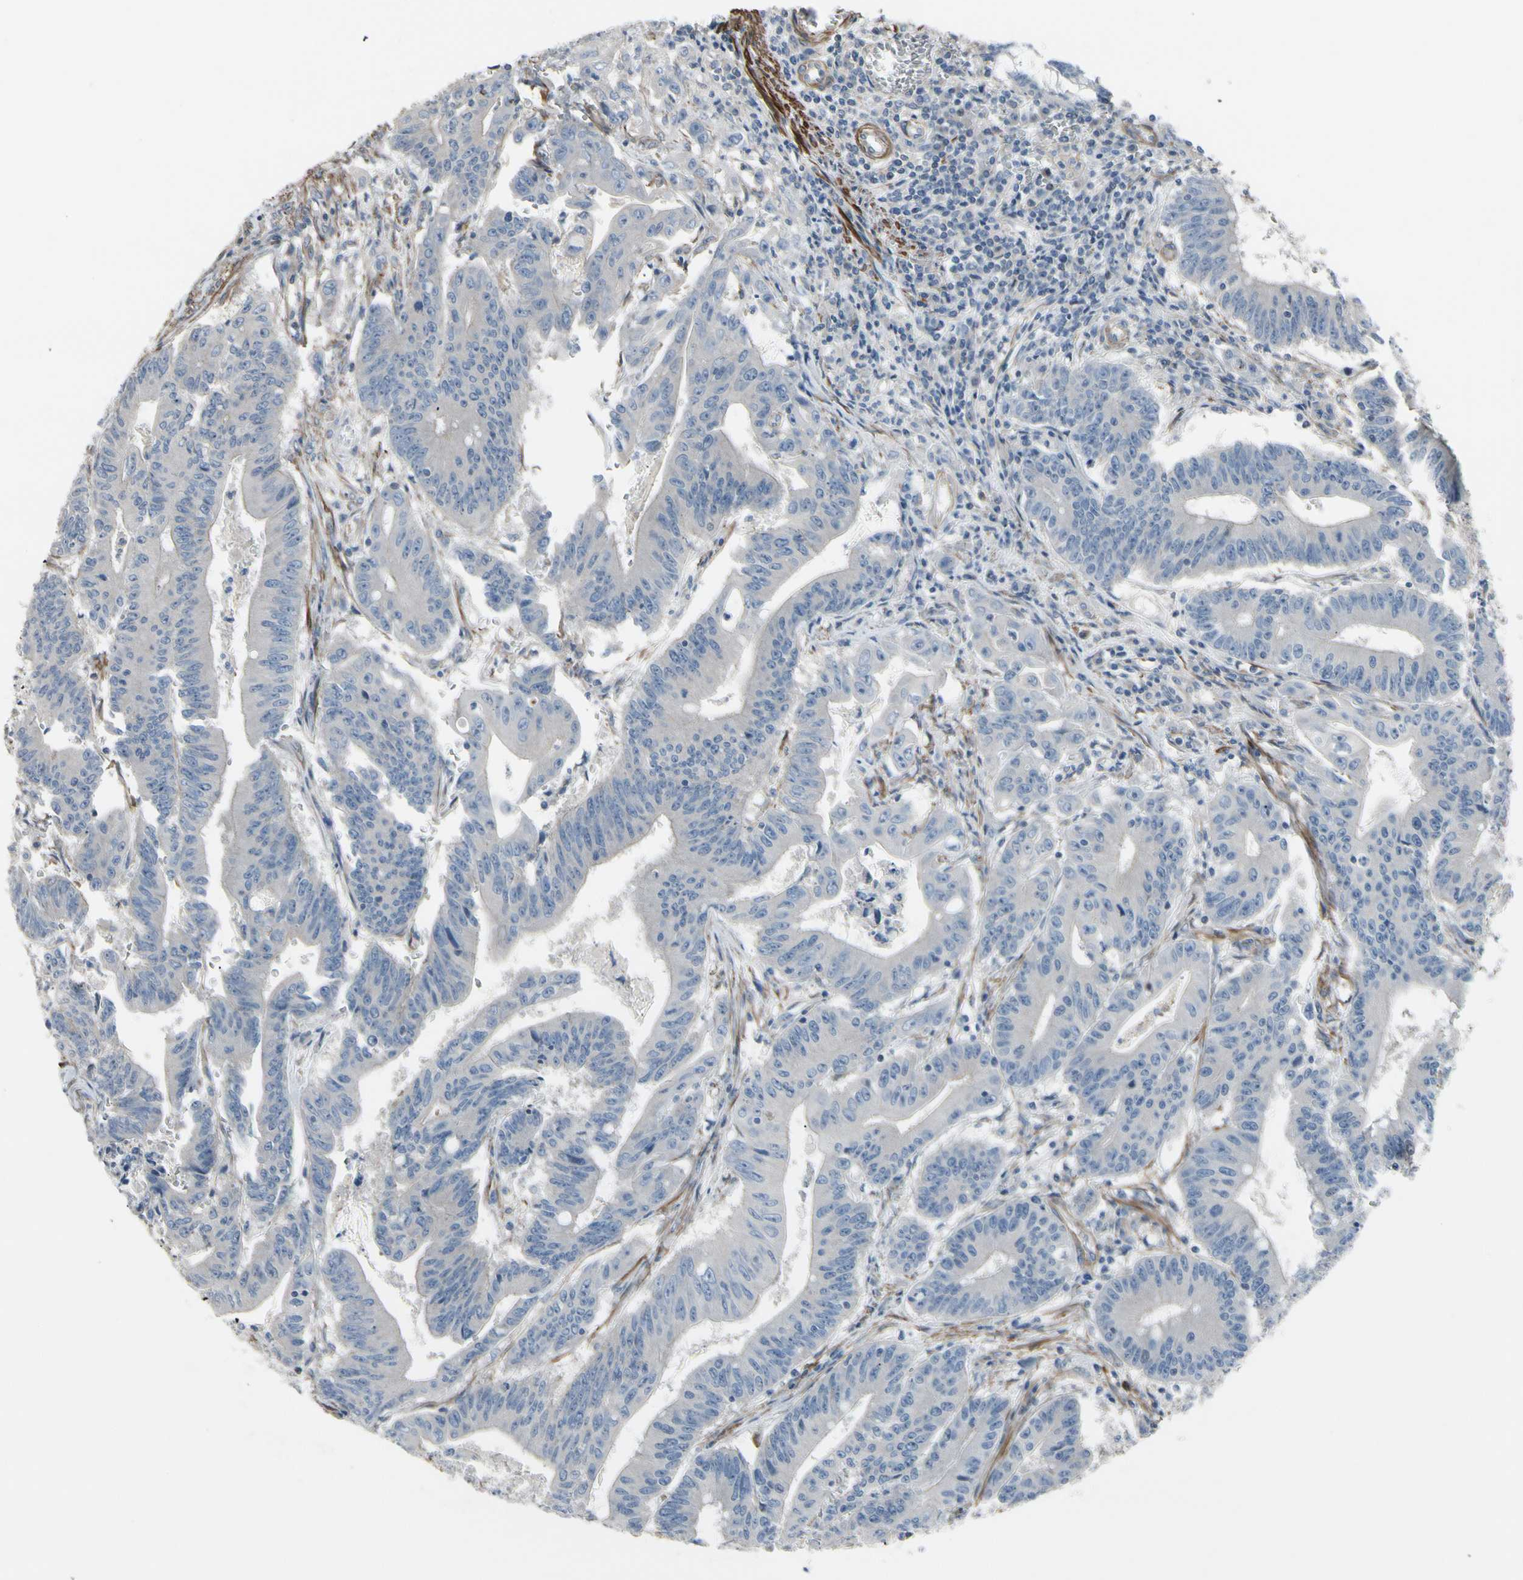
{"staining": {"intensity": "negative", "quantity": "none", "location": "none"}, "tissue": "colorectal cancer", "cell_type": "Tumor cells", "image_type": "cancer", "snomed": [{"axis": "morphology", "description": "Adenocarcinoma, NOS"}, {"axis": "topography", "description": "Colon"}], "caption": "Immunohistochemical staining of colorectal cancer (adenocarcinoma) reveals no significant expression in tumor cells.", "gene": "TPM1", "patient": {"sex": "male", "age": 45}}